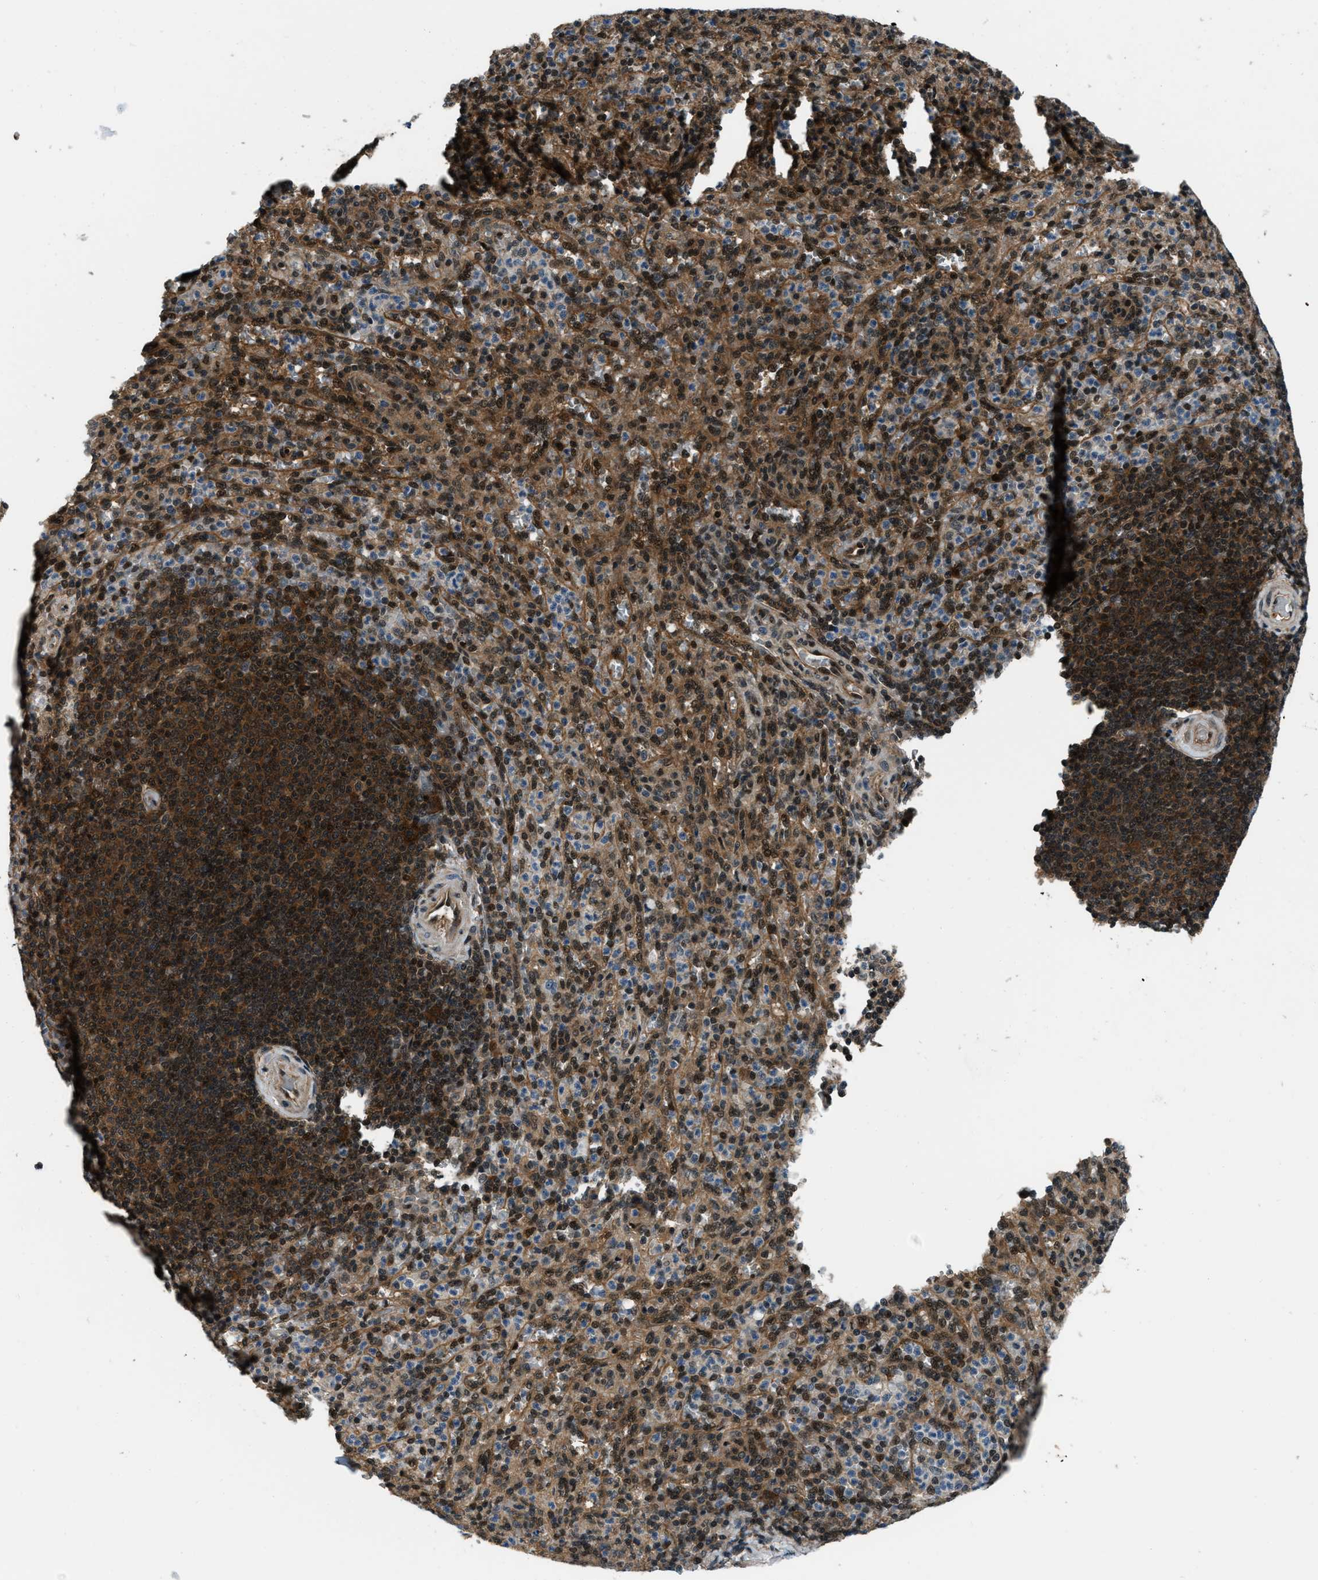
{"staining": {"intensity": "moderate", "quantity": ">75%", "location": "cytoplasmic/membranous,nuclear"}, "tissue": "spleen", "cell_type": "Cells in red pulp", "image_type": "normal", "snomed": [{"axis": "morphology", "description": "Normal tissue, NOS"}, {"axis": "topography", "description": "Spleen"}], "caption": "Unremarkable spleen shows moderate cytoplasmic/membranous,nuclear positivity in about >75% of cells in red pulp, visualized by immunohistochemistry.", "gene": "NUDCD3", "patient": {"sex": "male", "age": 36}}